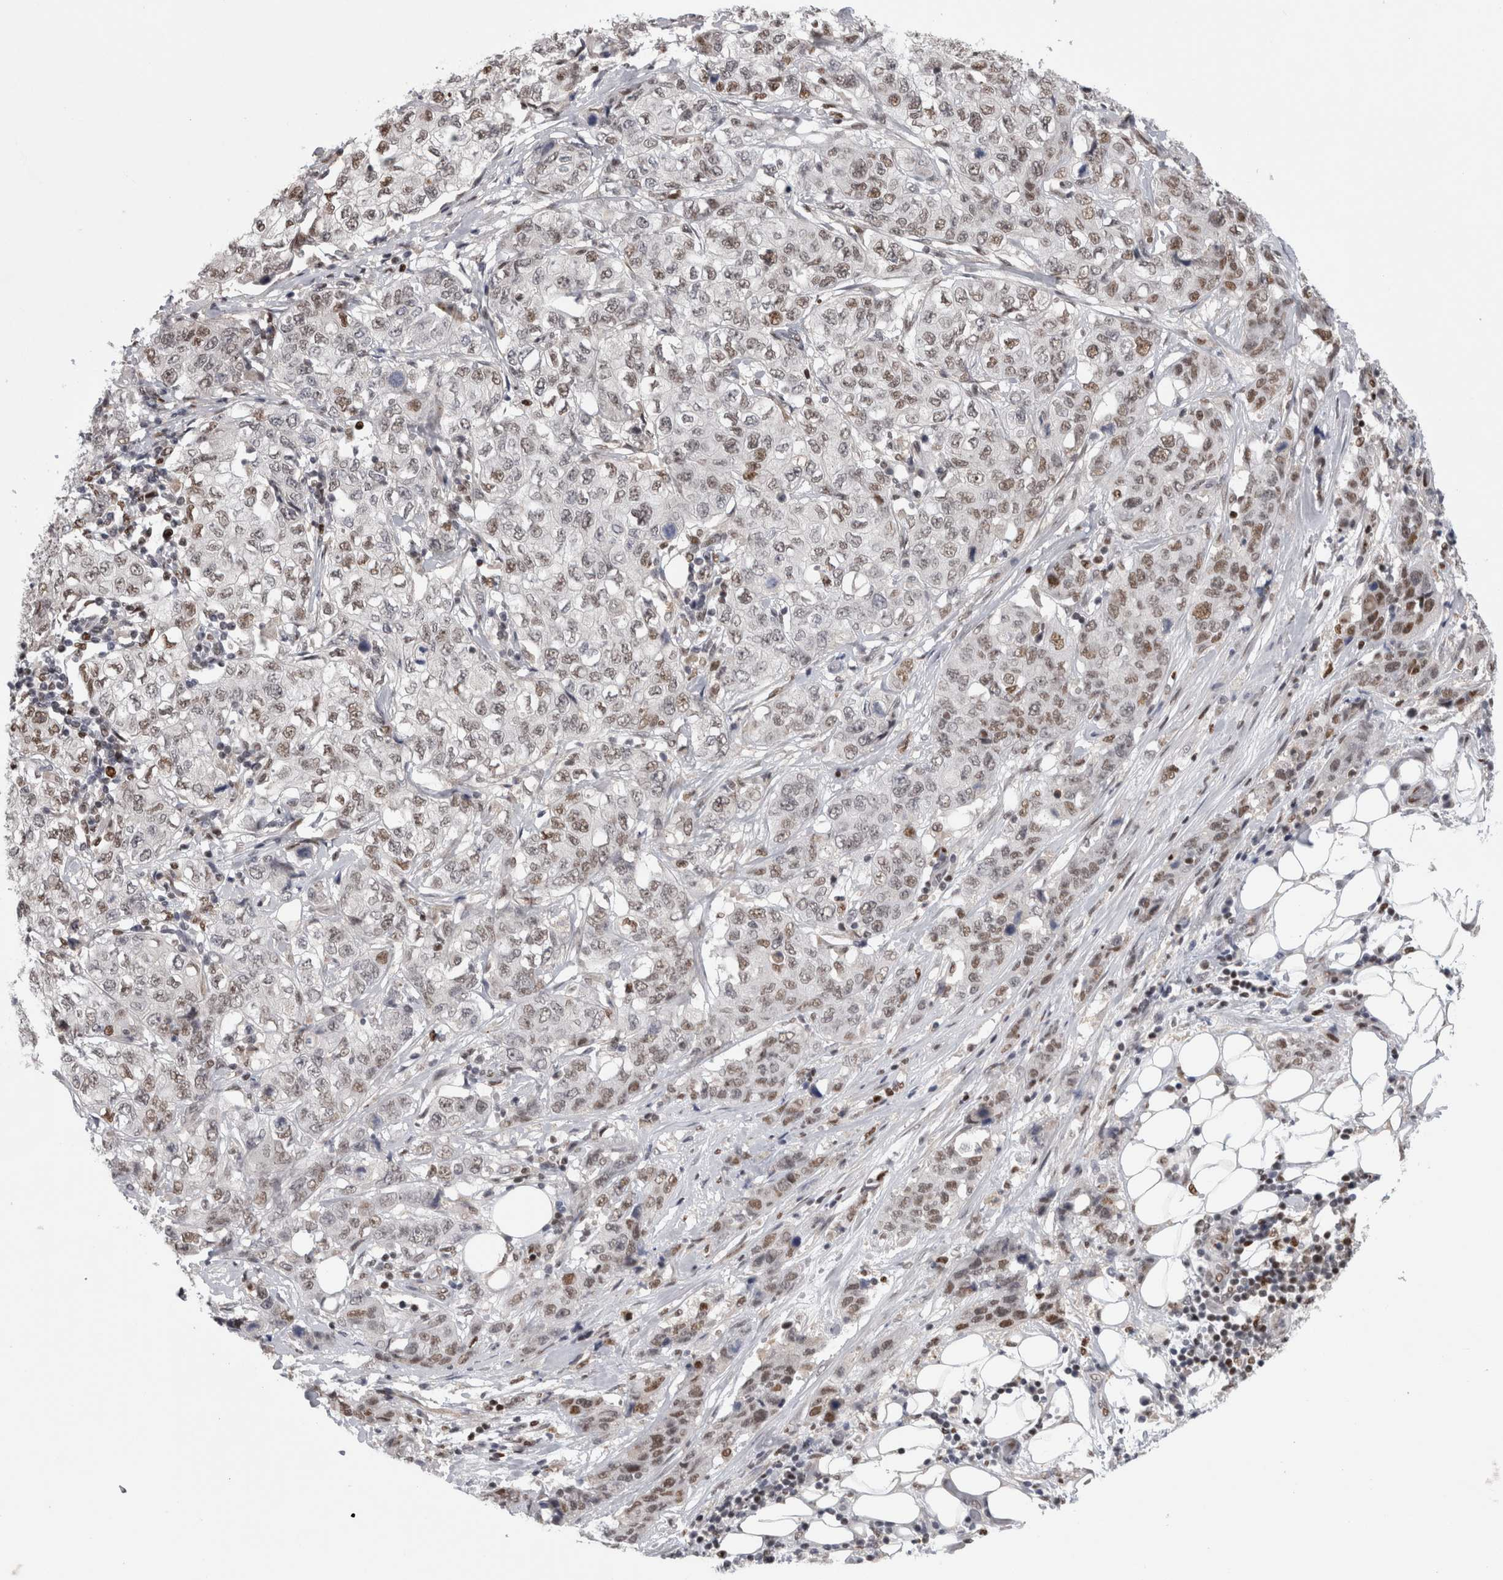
{"staining": {"intensity": "weak", "quantity": "25%-75%", "location": "nuclear"}, "tissue": "stomach cancer", "cell_type": "Tumor cells", "image_type": "cancer", "snomed": [{"axis": "morphology", "description": "Adenocarcinoma, NOS"}, {"axis": "topography", "description": "Stomach"}], "caption": "Human adenocarcinoma (stomach) stained with a protein marker exhibits weak staining in tumor cells.", "gene": "SRARP", "patient": {"sex": "male", "age": 48}}